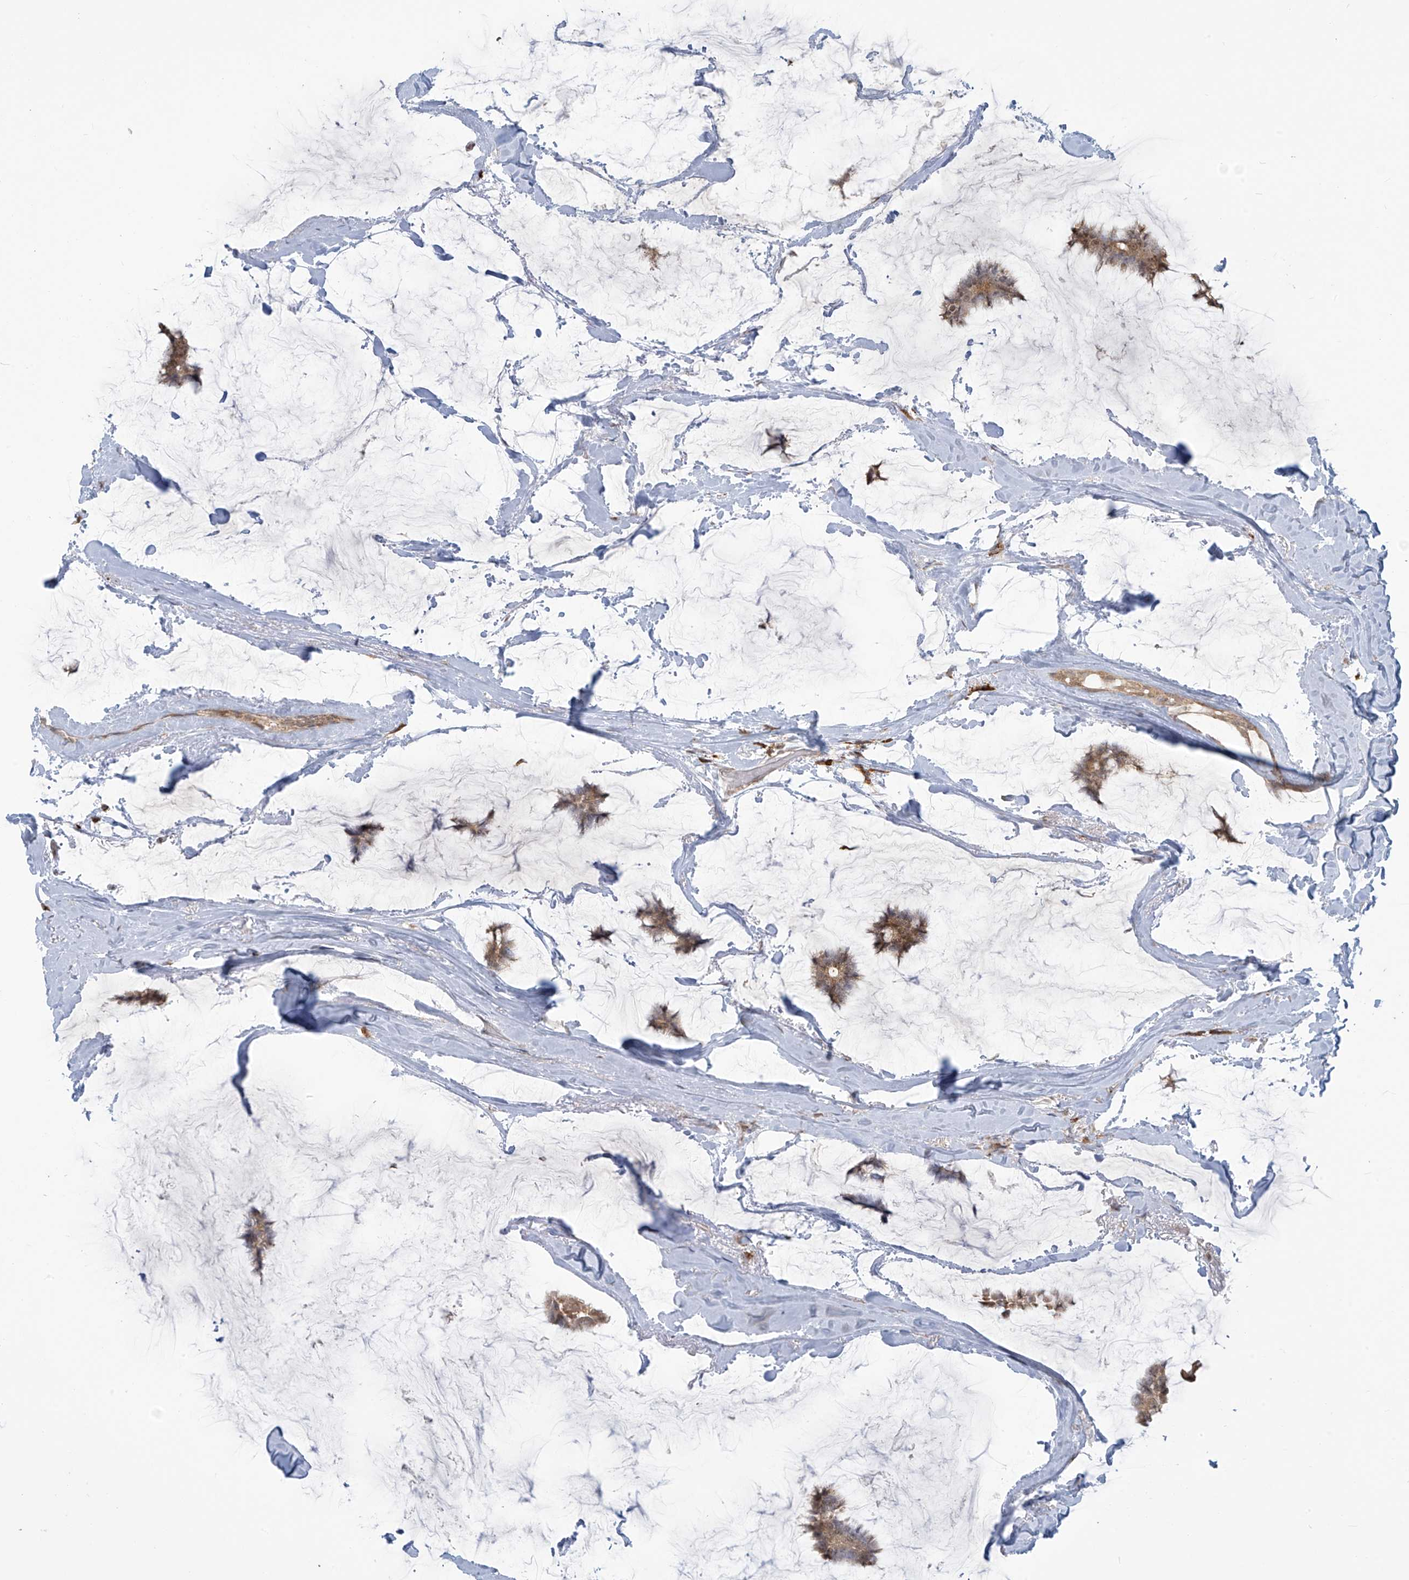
{"staining": {"intensity": "weak", "quantity": ">75%", "location": "cytoplasmic/membranous"}, "tissue": "breast cancer", "cell_type": "Tumor cells", "image_type": "cancer", "snomed": [{"axis": "morphology", "description": "Duct carcinoma"}, {"axis": "topography", "description": "Breast"}], "caption": "Intraductal carcinoma (breast) stained with a protein marker shows weak staining in tumor cells.", "gene": "PLEKHM3", "patient": {"sex": "female", "age": 93}}